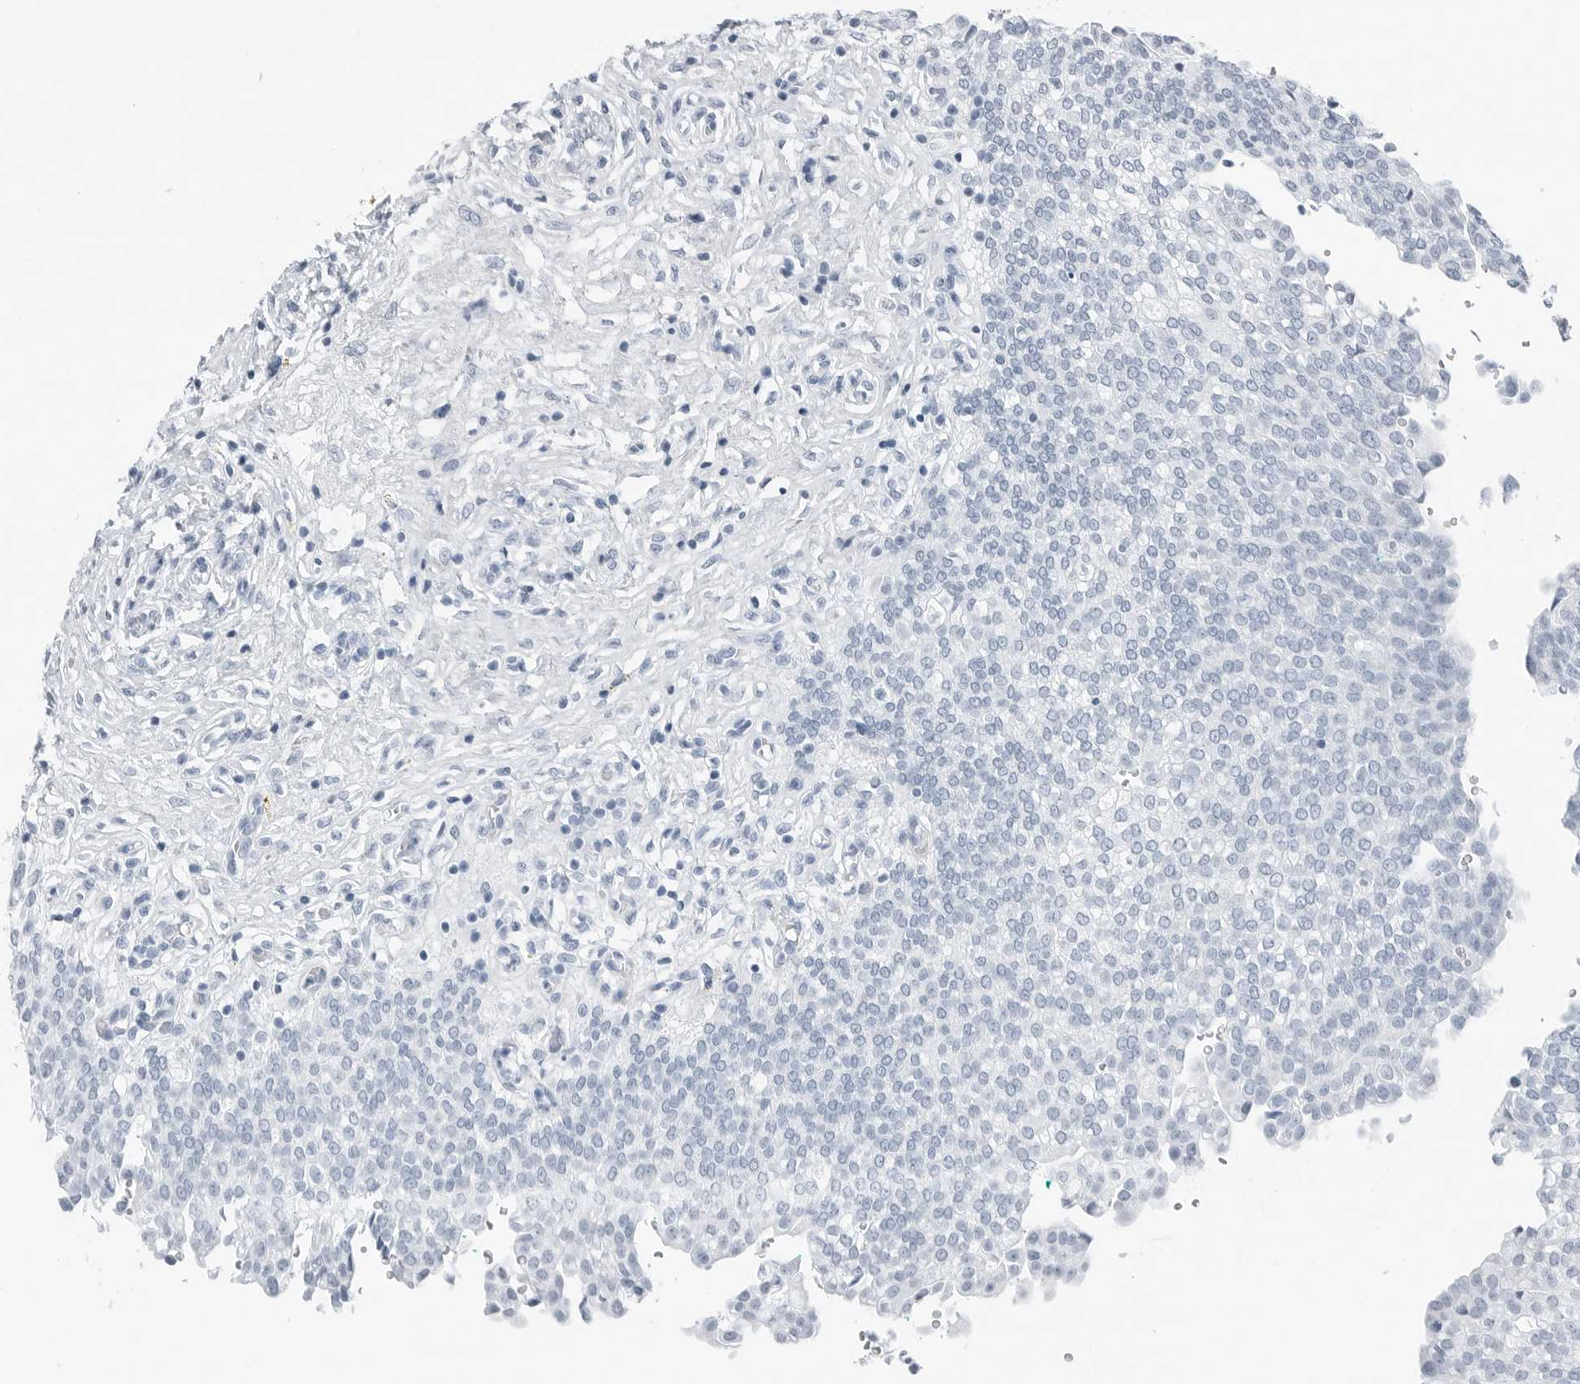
{"staining": {"intensity": "negative", "quantity": "none", "location": "none"}, "tissue": "urinary bladder", "cell_type": "Urothelial cells", "image_type": "normal", "snomed": [{"axis": "morphology", "description": "Urothelial carcinoma, High grade"}, {"axis": "topography", "description": "Urinary bladder"}], "caption": "Immunohistochemistry micrograph of normal human urinary bladder stained for a protein (brown), which shows no expression in urothelial cells. The staining is performed using DAB (3,3'-diaminobenzidine) brown chromogen with nuclei counter-stained in using hematoxylin.", "gene": "SLPI", "patient": {"sex": "male", "age": 46}}